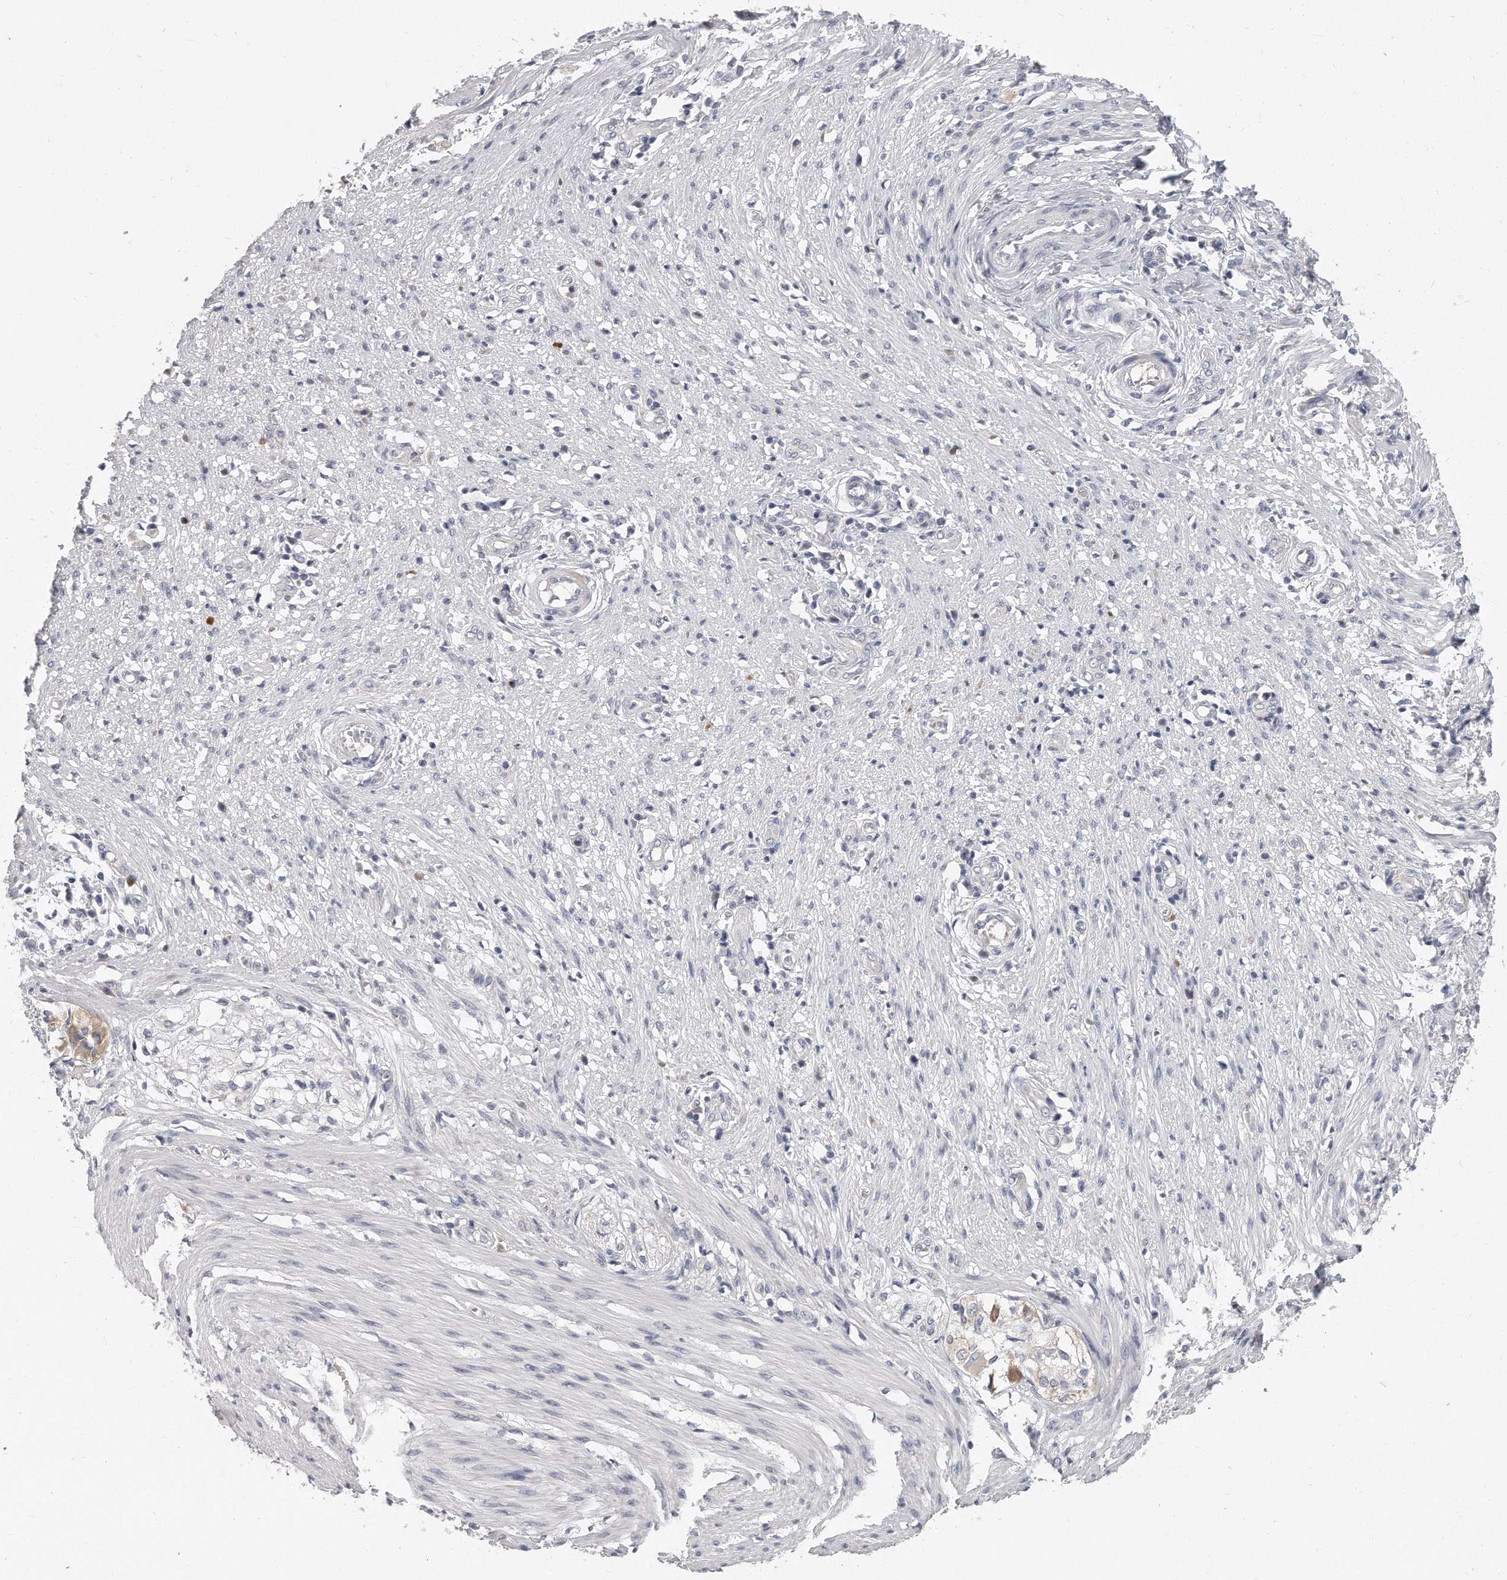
{"staining": {"intensity": "negative", "quantity": "none", "location": "none"}, "tissue": "smooth muscle", "cell_type": "Smooth muscle cells", "image_type": "normal", "snomed": [{"axis": "morphology", "description": "Normal tissue, NOS"}, {"axis": "morphology", "description": "Adenocarcinoma, NOS"}, {"axis": "topography", "description": "Colon"}, {"axis": "topography", "description": "Peripheral nerve tissue"}], "caption": "Immunohistochemistry histopathology image of normal smooth muscle: smooth muscle stained with DAB (3,3'-diaminobenzidine) demonstrates no significant protein staining in smooth muscle cells.", "gene": "PLEKHA6", "patient": {"sex": "male", "age": 14}}